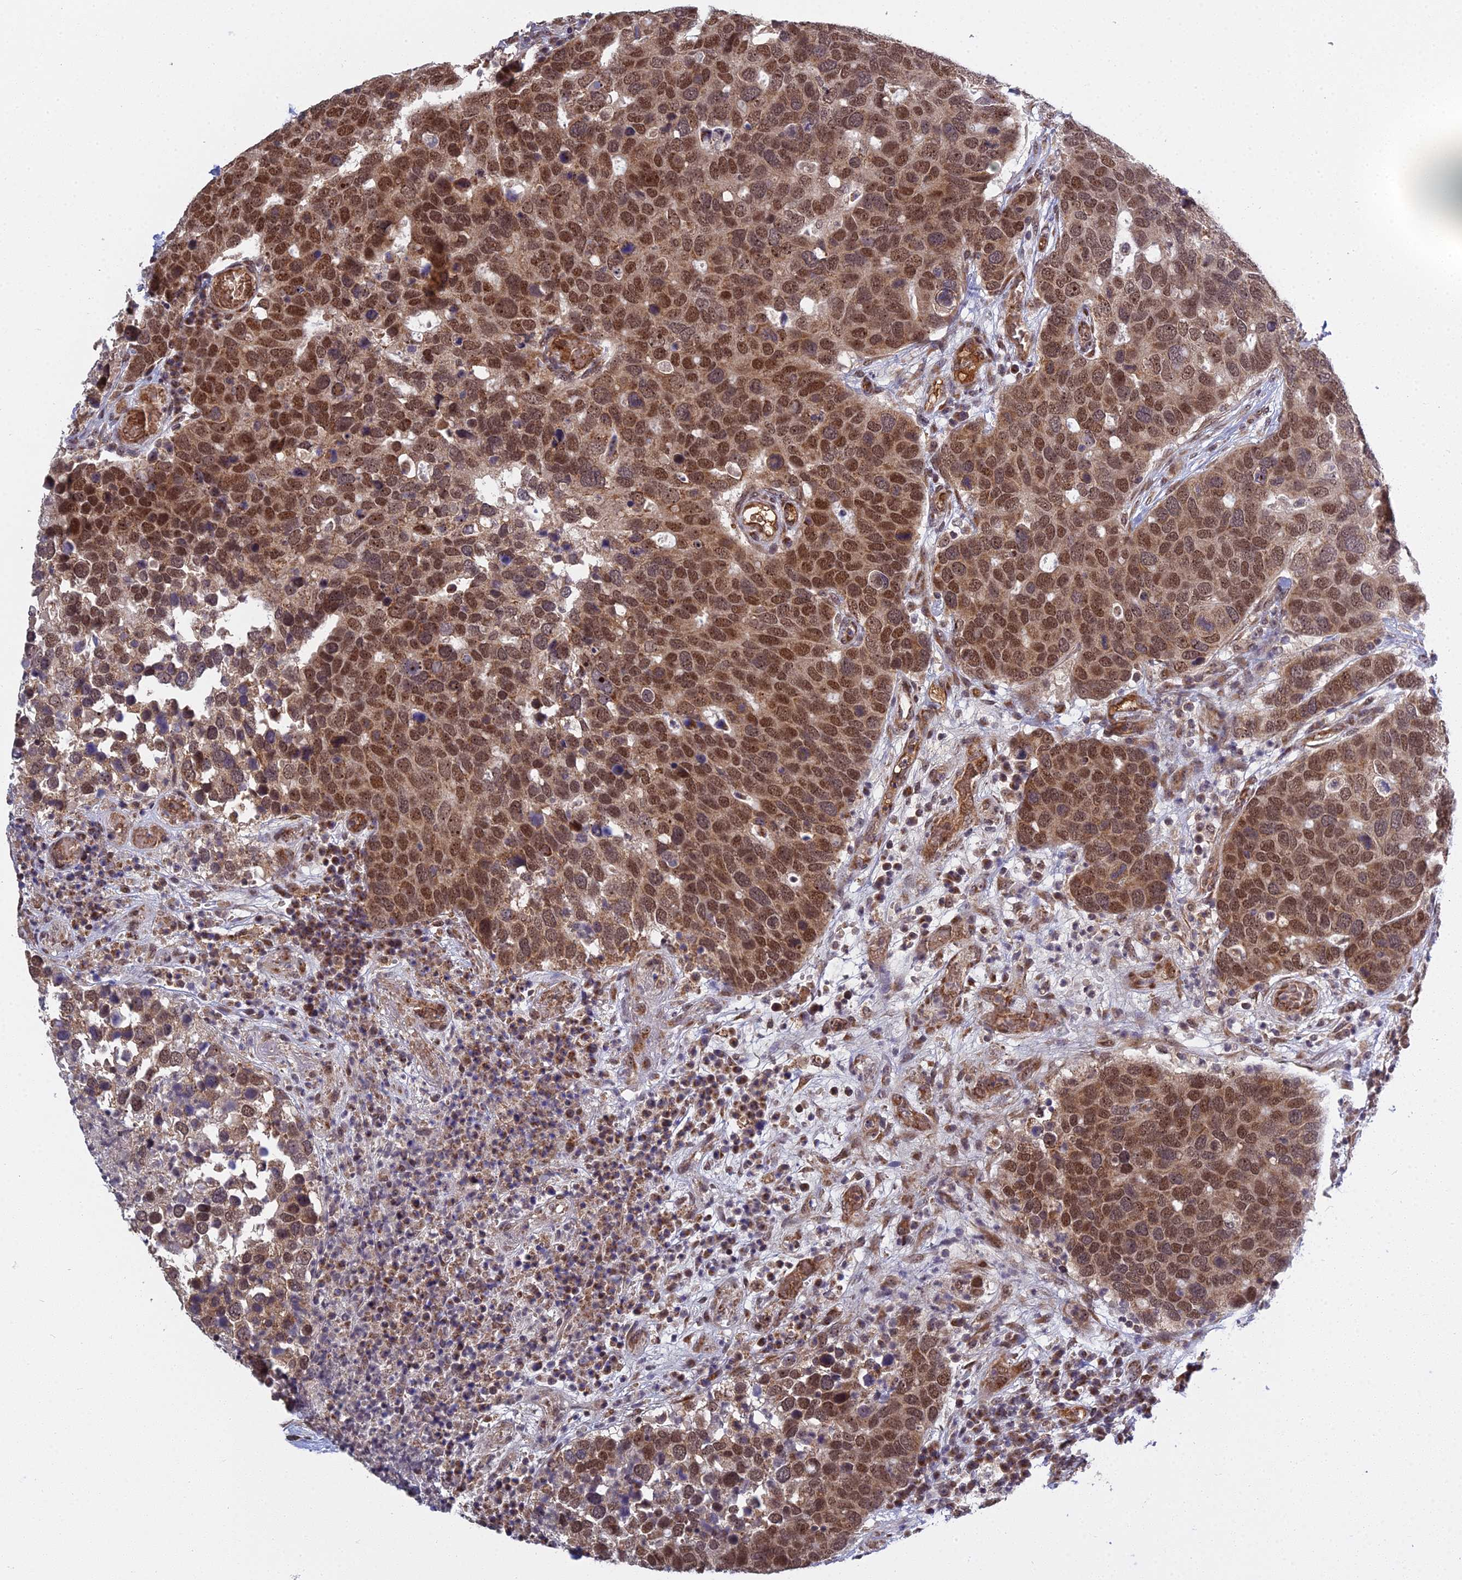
{"staining": {"intensity": "moderate", "quantity": ">75%", "location": "nuclear"}, "tissue": "breast cancer", "cell_type": "Tumor cells", "image_type": "cancer", "snomed": [{"axis": "morphology", "description": "Duct carcinoma"}, {"axis": "topography", "description": "Breast"}], "caption": "Breast intraductal carcinoma stained for a protein (brown) reveals moderate nuclear positive staining in approximately >75% of tumor cells.", "gene": "MEOX1", "patient": {"sex": "female", "age": 83}}